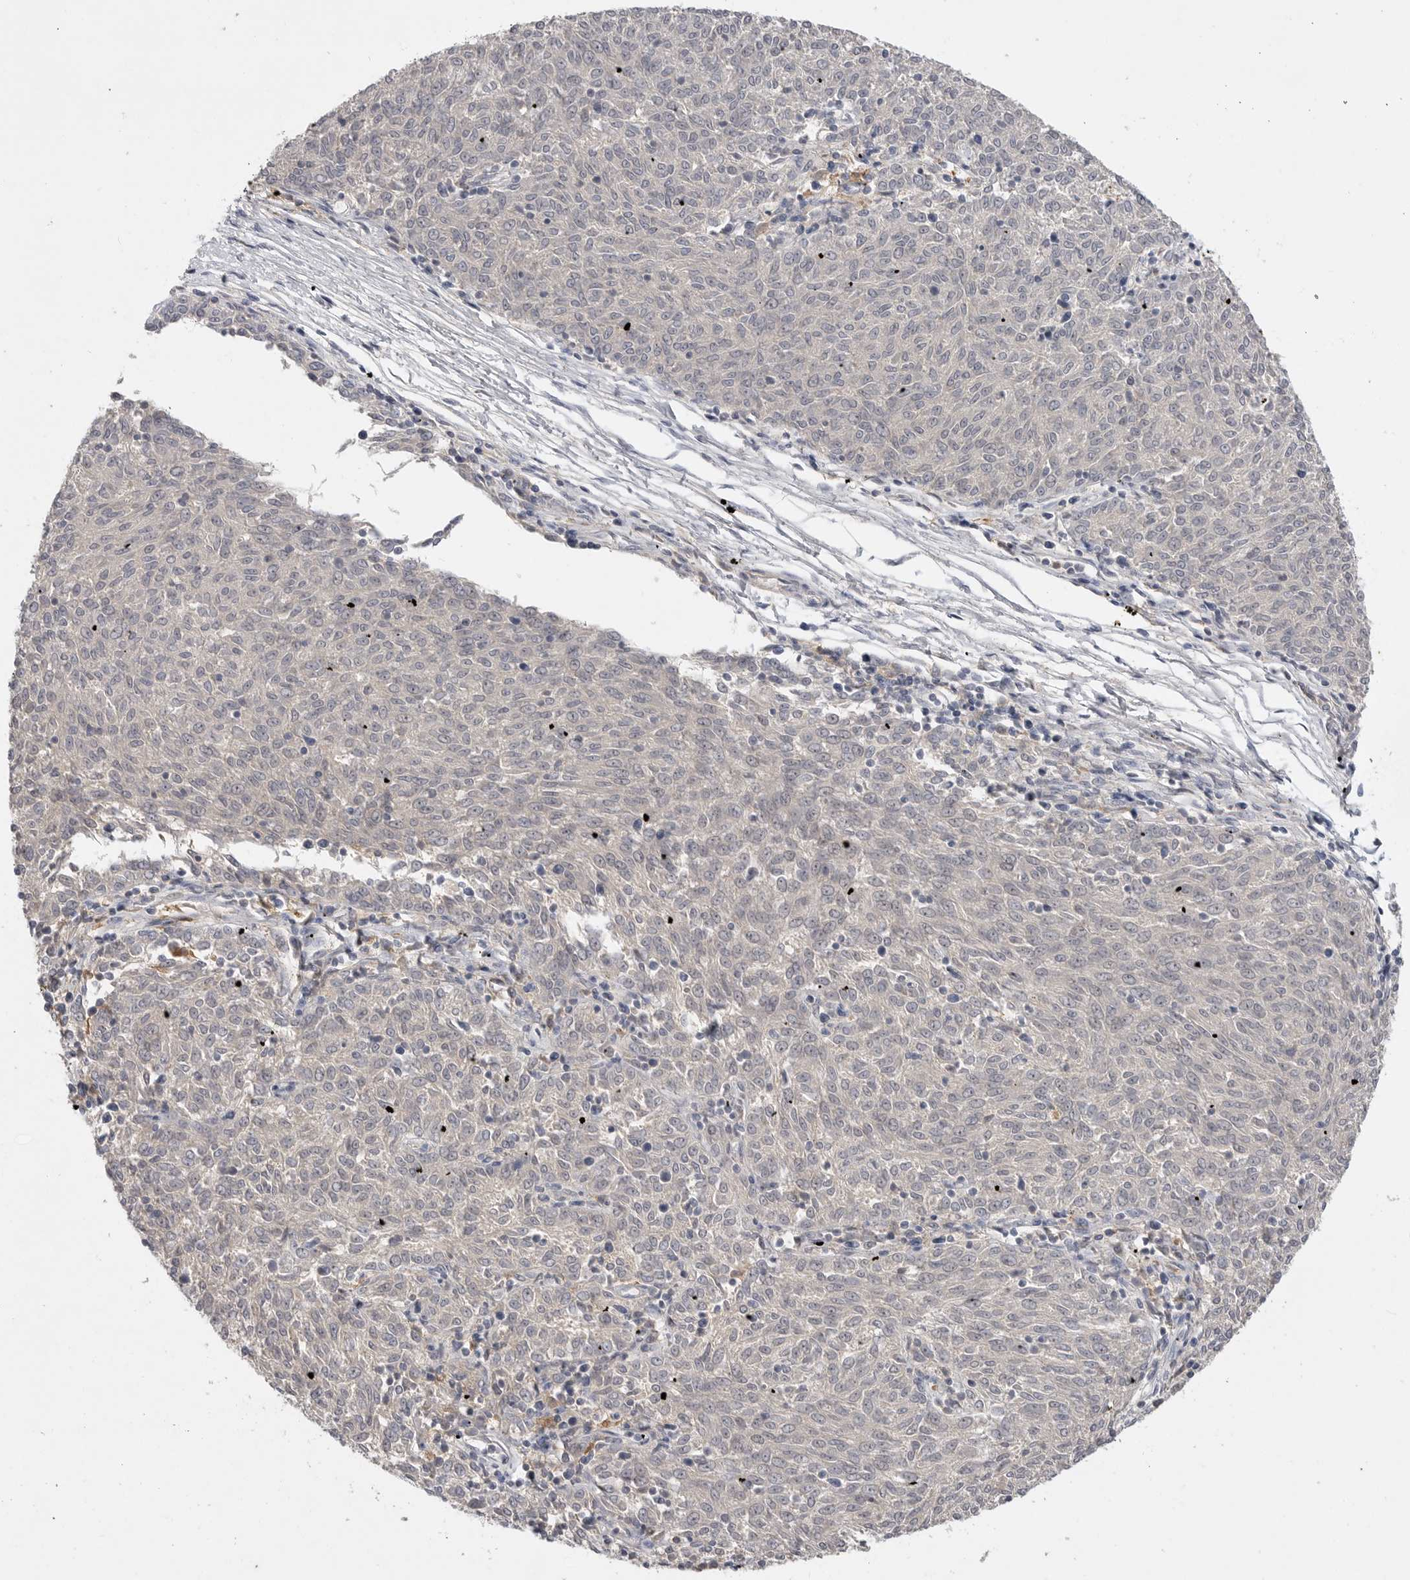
{"staining": {"intensity": "negative", "quantity": "none", "location": "none"}, "tissue": "melanoma", "cell_type": "Tumor cells", "image_type": "cancer", "snomed": [{"axis": "morphology", "description": "Malignant melanoma, NOS"}, {"axis": "topography", "description": "Skin"}], "caption": "Photomicrograph shows no significant protein expression in tumor cells of malignant melanoma. The staining was performed using DAB (3,3'-diaminobenzidine) to visualize the protein expression in brown, while the nuclei were stained in blue with hematoxylin (Magnification: 20x).", "gene": "ITGAD", "patient": {"sex": "female", "age": 72}}